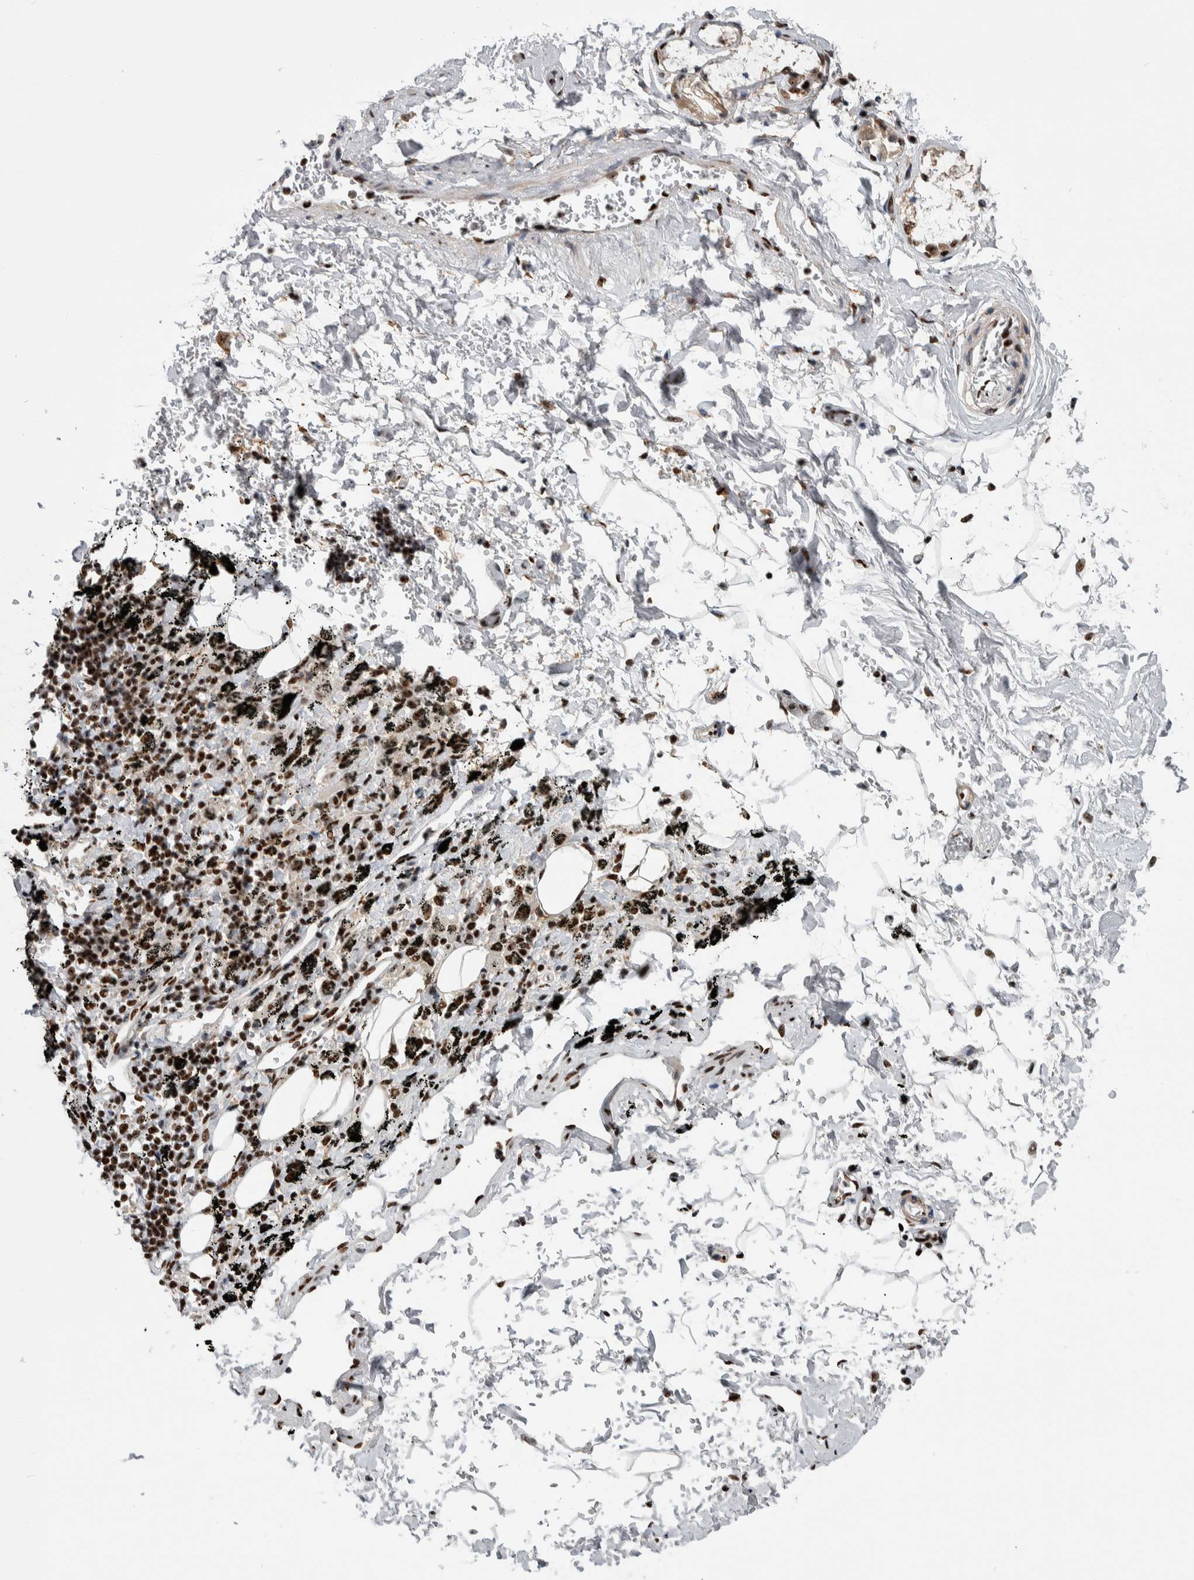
{"staining": {"intensity": "strong", "quantity": ">75%", "location": "nuclear"}, "tissue": "adipose tissue", "cell_type": "Adipocytes", "image_type": "normal", "snomed": [{"axis": "morphology", "description": "Normal tissue, NOS"}, {"axis": "topography", "description": "Cartilage tissue"}, {"axis": "topography", "description": "Lung"}], "caption": "Protein staining of normal adipose tissue displays strong nuclear expression in about >75% of adipocytes. The protein of interest is shown in brown color, while the nuclei are stained blue.", "gene": "NCL", "patient": {"sex": "female", "age": 77}}